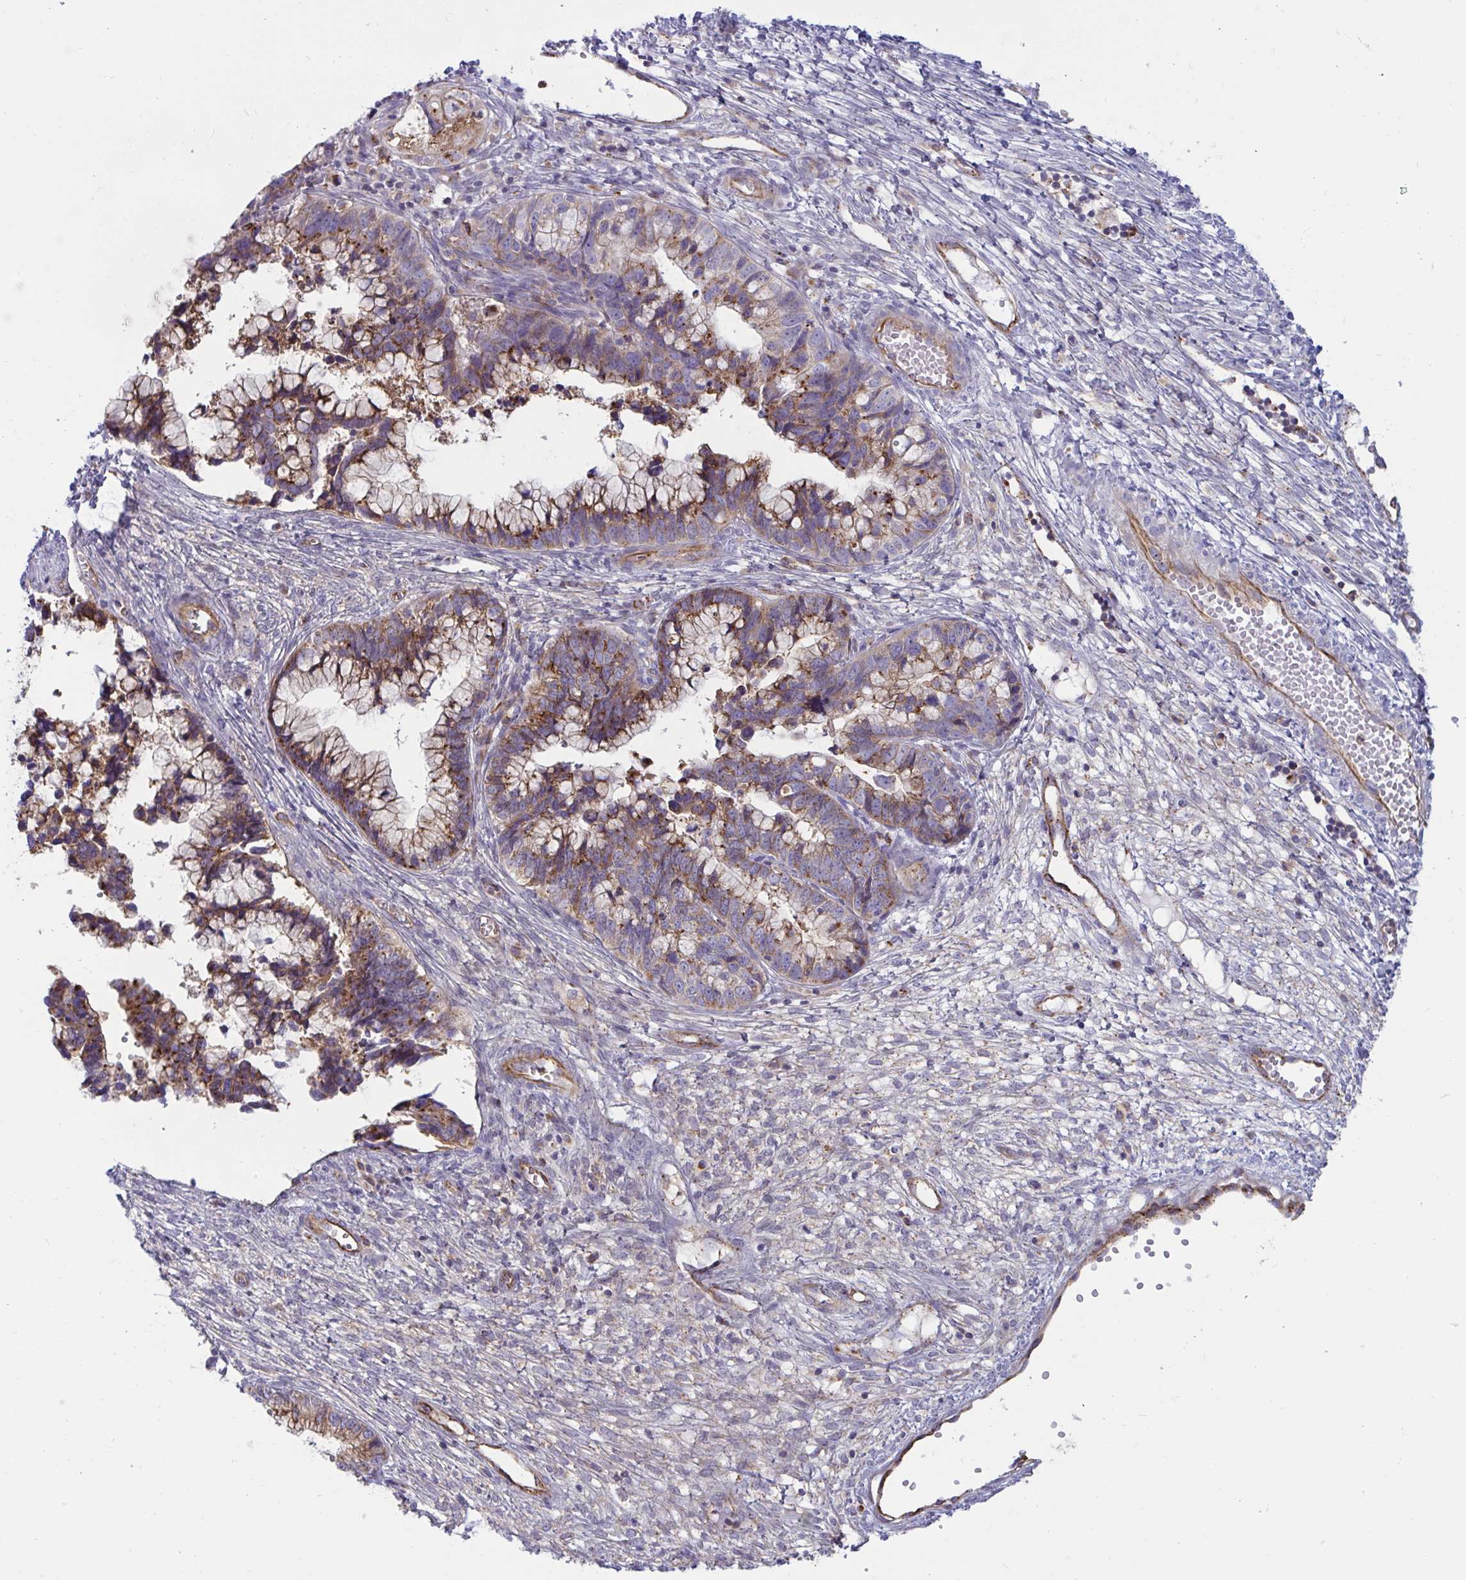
{"staining": {"intensity": "moderate", "quantity": ">75%", "location": "cytoplasmic/membranous"}, "tissue": "cervical cancer", "cell_type": "Tumor cells", "image_type": "cancer", "snomed": [{"axis": "morphology", "description": "Adenocarcinoma, NOS"}, {"axis": "topography", "description": "Cervix"}], "caption": "An IHC micrograph of tumor tissue is shown. Protein staining in brown highlights moderate cytoplasmic/membranous positivity in cervical cancer within tumor cells.", "gene": "SLC9A6", "patient": {"sex": "female", "age": 44}}